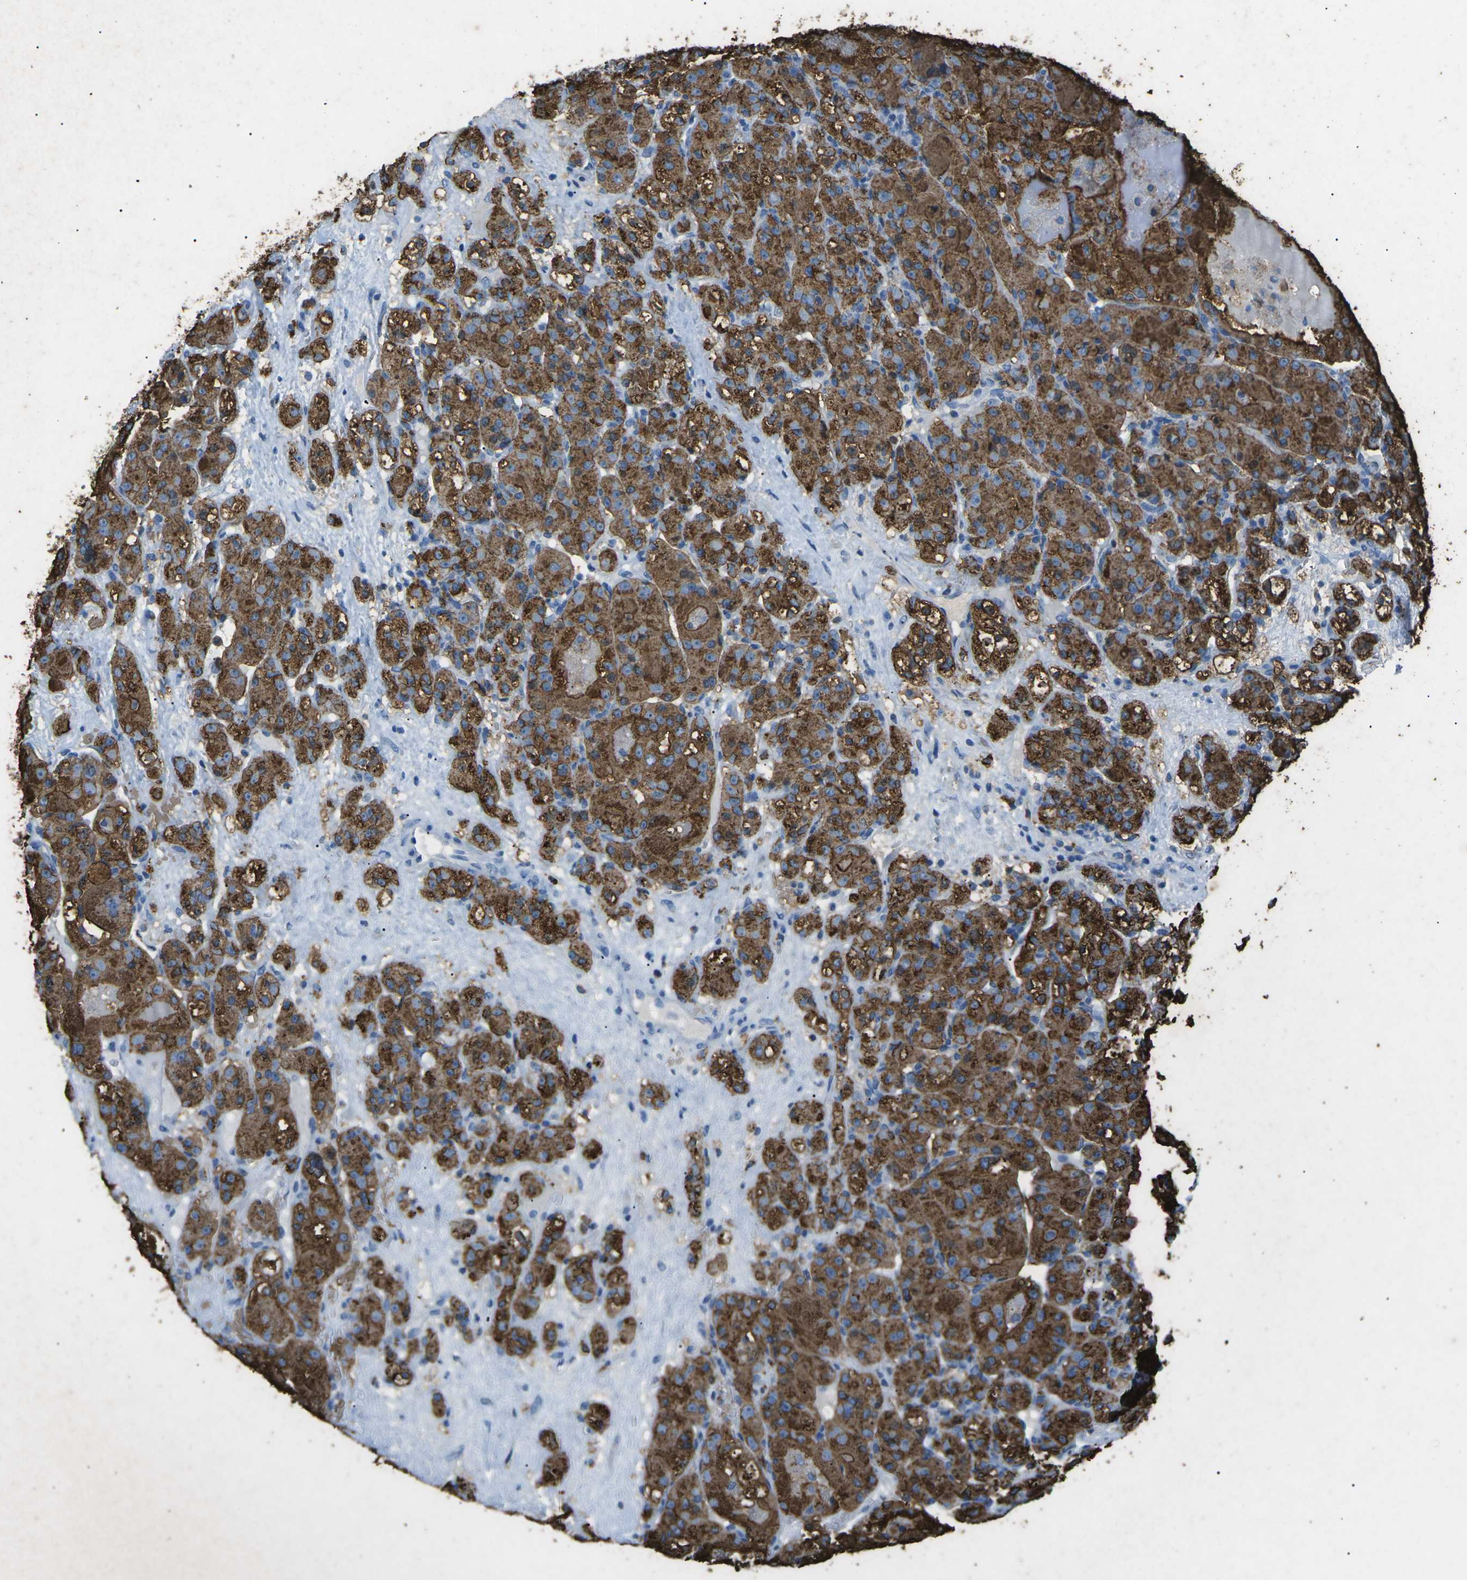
{"staining": {"intensity": "moderate", "quantity": ">75%", "location": "cytoplasmic/membranous"}, "tissue": "renal cancer", "cell_type": "Tumor cells", "image_type": "cancer", "snomed": [{"axis": "morphology", "description": "Normal tissue, NOS"}, {"axis": "morphology", "description": "Adenocarcinoma, NOS"}, {"axis": "topography", "description": "Kidney"}], "caption": "A histopathology image of renal cancer stained for a protein displays moderate cytoplasmic/membranous brown staining in tumor cells.", "gene": "CTAGE1", "patient": {"sex": "male", "age": 61}}